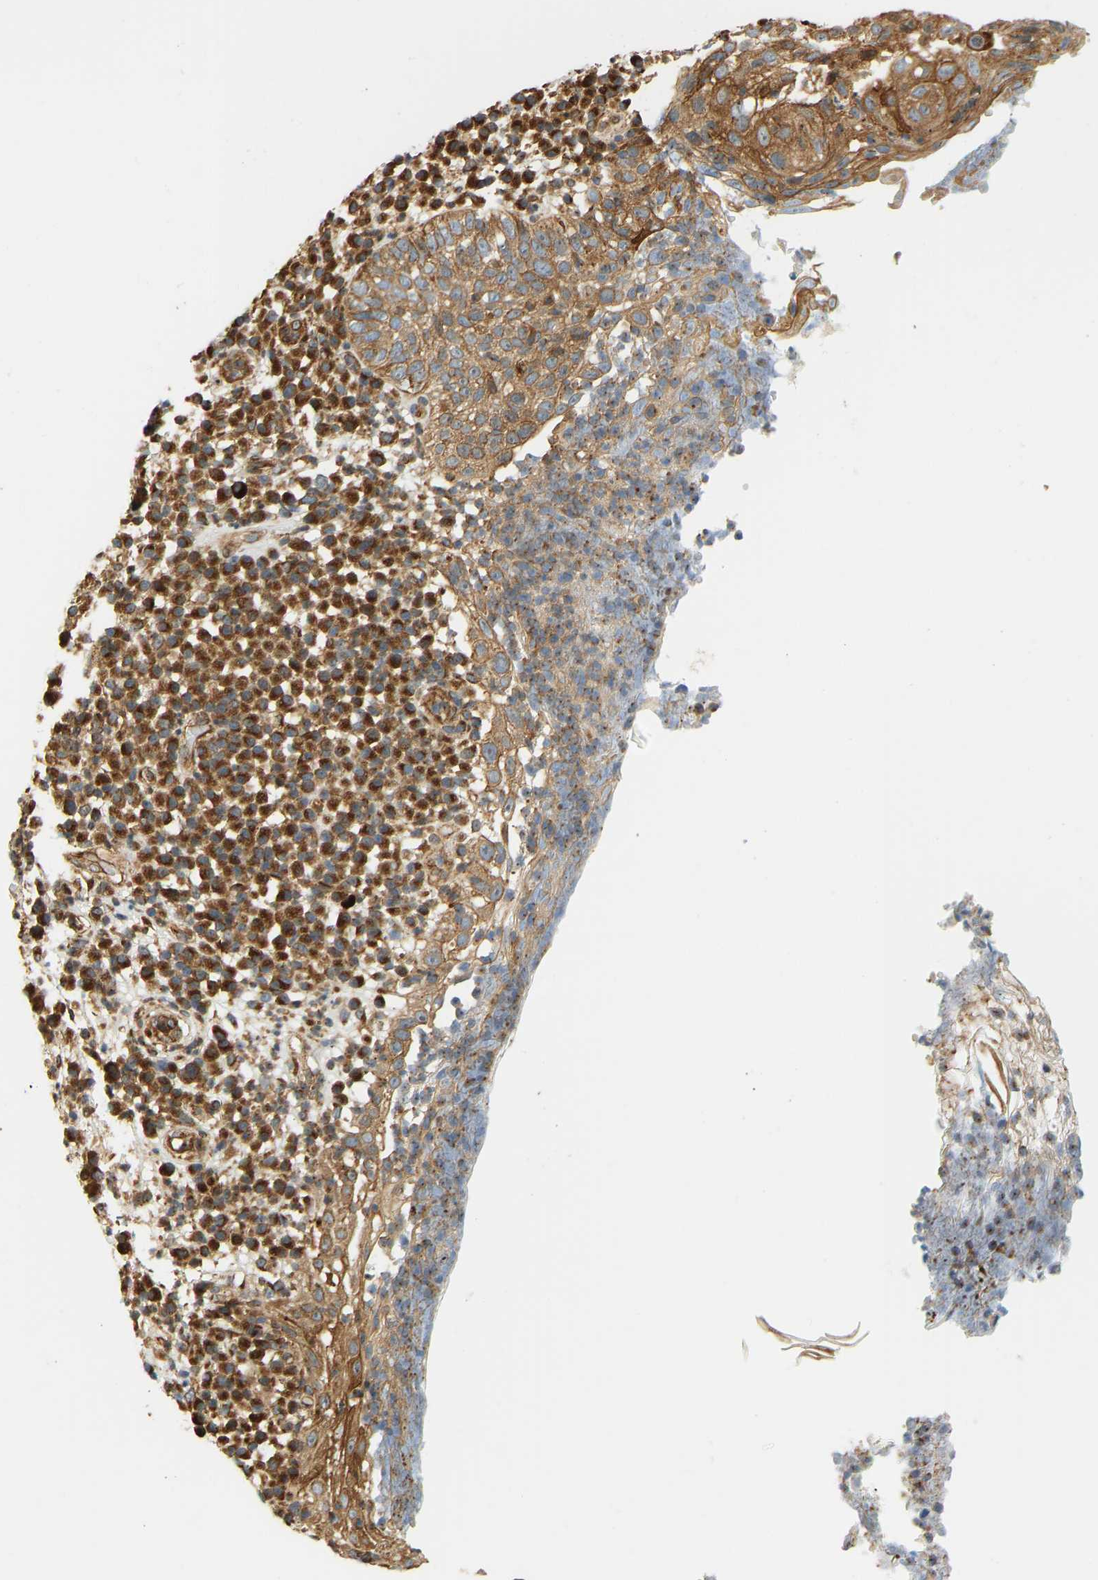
{"staining": {"intensity": "strong", "quantity": ">75%", "location": "cytoplasmic/membranous"}, "tissue": "skin cancer", "cell_type": "Tumor cells", "image_type": "cancer", "snomed": [{"axis": "morphology", "description": "Squamous cell carcinoma in situ, NOS"}, {"axis": "morphology", "description": "Squamous cell carcinoma, NOS"}, {"axis": "topography", "description": "Skin"}], "caption": "IHC micrograph of neoplastic tissue: human skin cancer (squamous cell carcinoma) stained using immunohistochemistry shows high levels of strong protein expression localized specifically in the cytoplasmic/membranous of tumor cells, appearing as a cytoplasmic/membranous brown color.", "gene": "CEP57", "patient": {"sex": "male", "age": 93}}